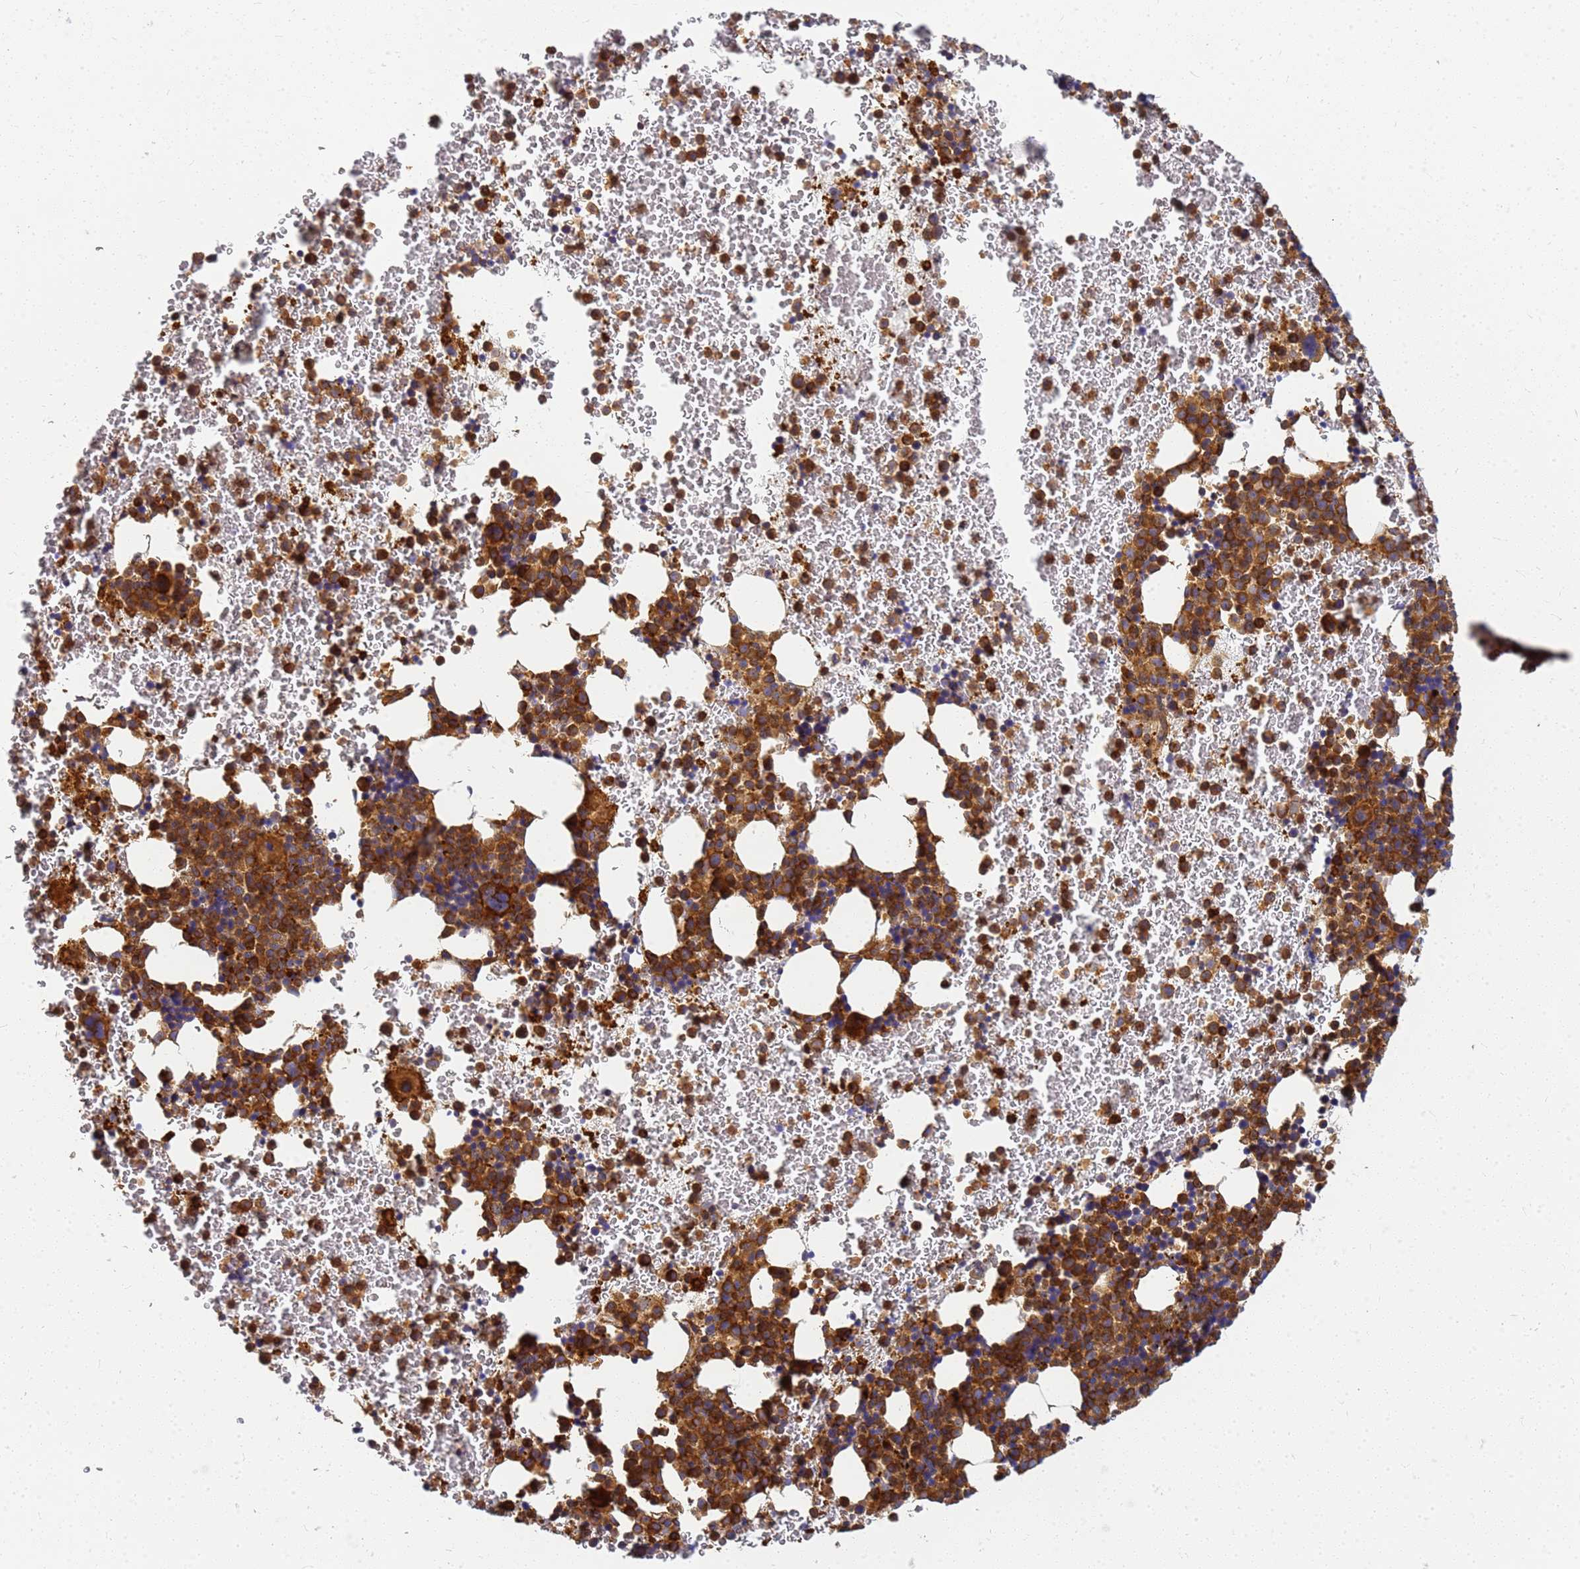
{"staining": {"intensity": "moderate", "quantity": ">75%", "location": "cytoplasmic/membranous"}, "tissue": "bone marrow", "cell_type": "Hematopoietic cells", "image_type": "normal", "snomed": [{"axis": "morphology", "description": "Normal tissue, NOS"}, {"axis": "topography", "description": "Bone marrow"}], "caption": "The immunohistochemical stain shows moderate cytoplasmic/membranous expression in hematopoietic cells of benign bone marrow.", "gene": "C2CD5", "patient": {"sex": "male", "age": 11}}